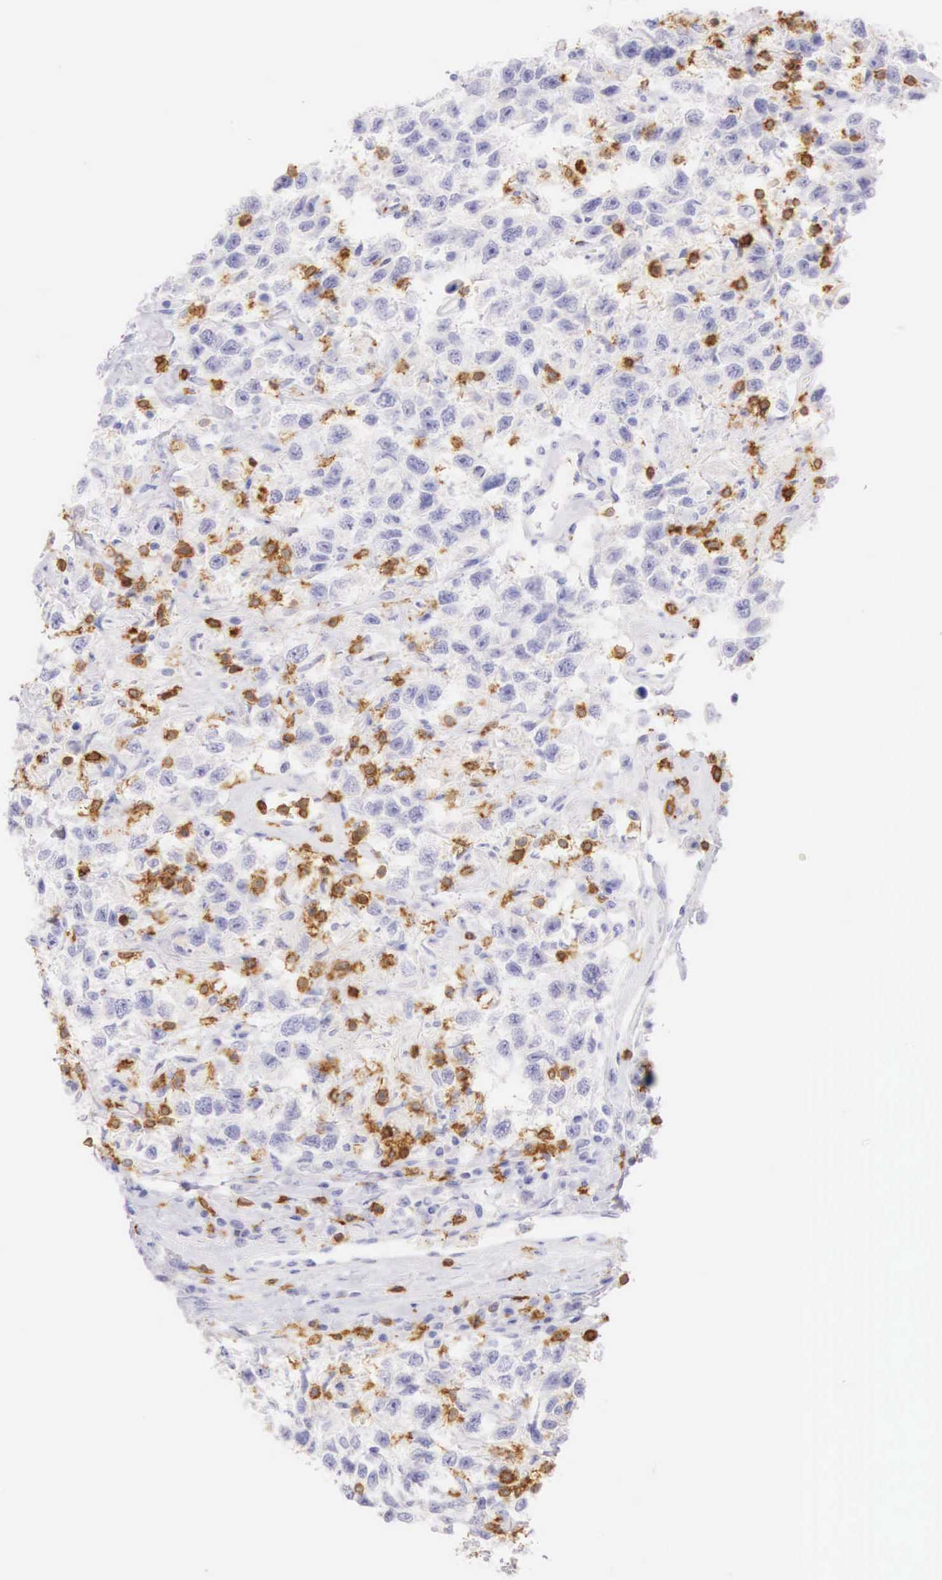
{"staining": {"intensity": "negative", "quantity": "none", "location": "none"}, "tissue": "testis cancer", "cell_type": "Tumor cells", "image_type": "cancer", "snomed": [{"axis": "morphology", "description": "Seminoma, NOS"}, {"axis": "topography", "description": "Testis"}], "caption": "Immunohistochemistry (IHC) histopathology image of neoplastic tissue: testis cancer (seminoma) stained with DAB shows no significant protein expression in tumor cells.", "gene": "CD3E", "patient": {"sex": "male", "age": 41}}